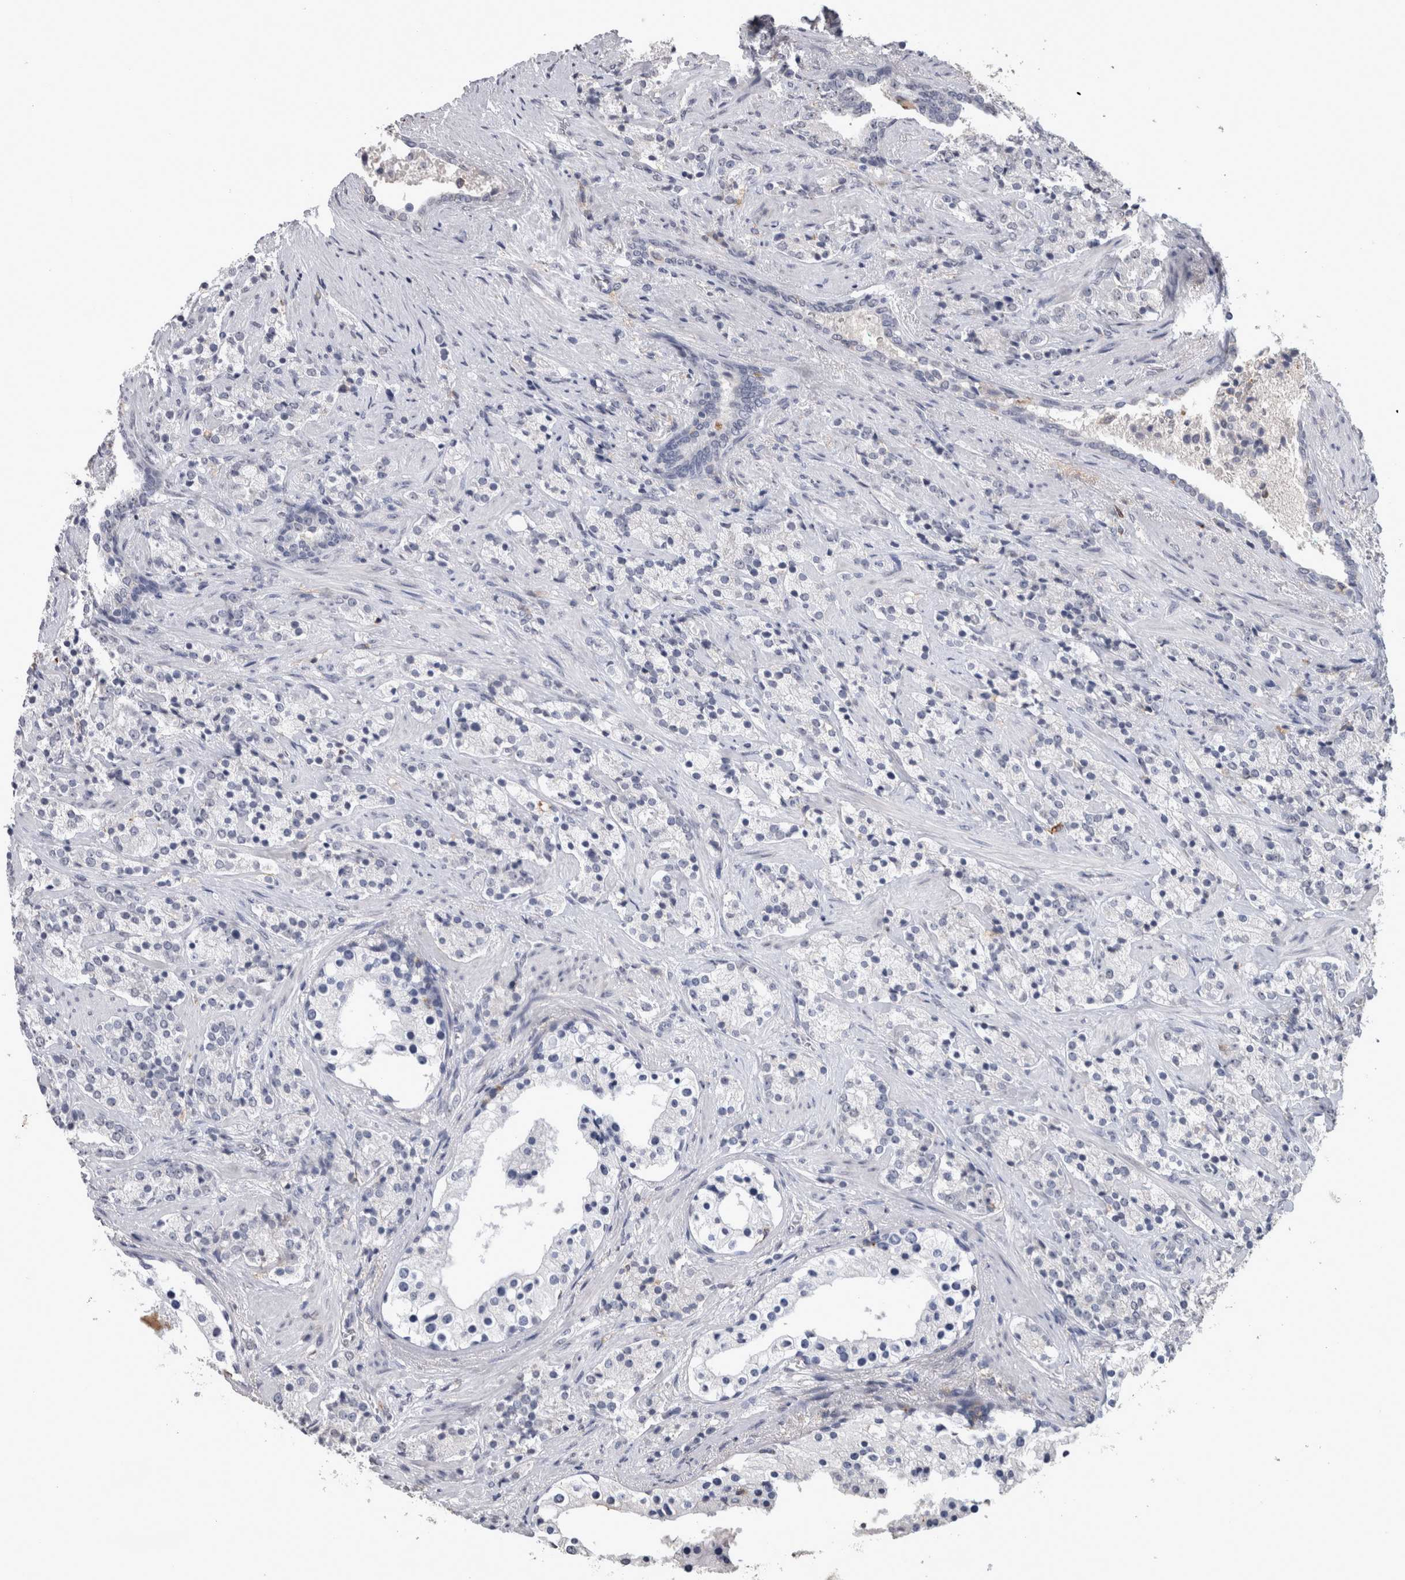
{"staining": {"intensity": "negative", "quantity": "none", "location": "none"}, "tissue": "prostate cancer", "cell_type": "Tumor cells", "image_type": "cancer", "snomed": [{"axis": "morphology", "description": "Adenocarcinoma, High grade"}, {"axis": "topography", "description": "Prostate"}], "caption": "Immunohistochemical staining of human prostate high-grade adenocarcinoma reveals no significant positivity in tumor cells.", "gene": "PAX5", "patient": {"sex": "male", "age": 71}}